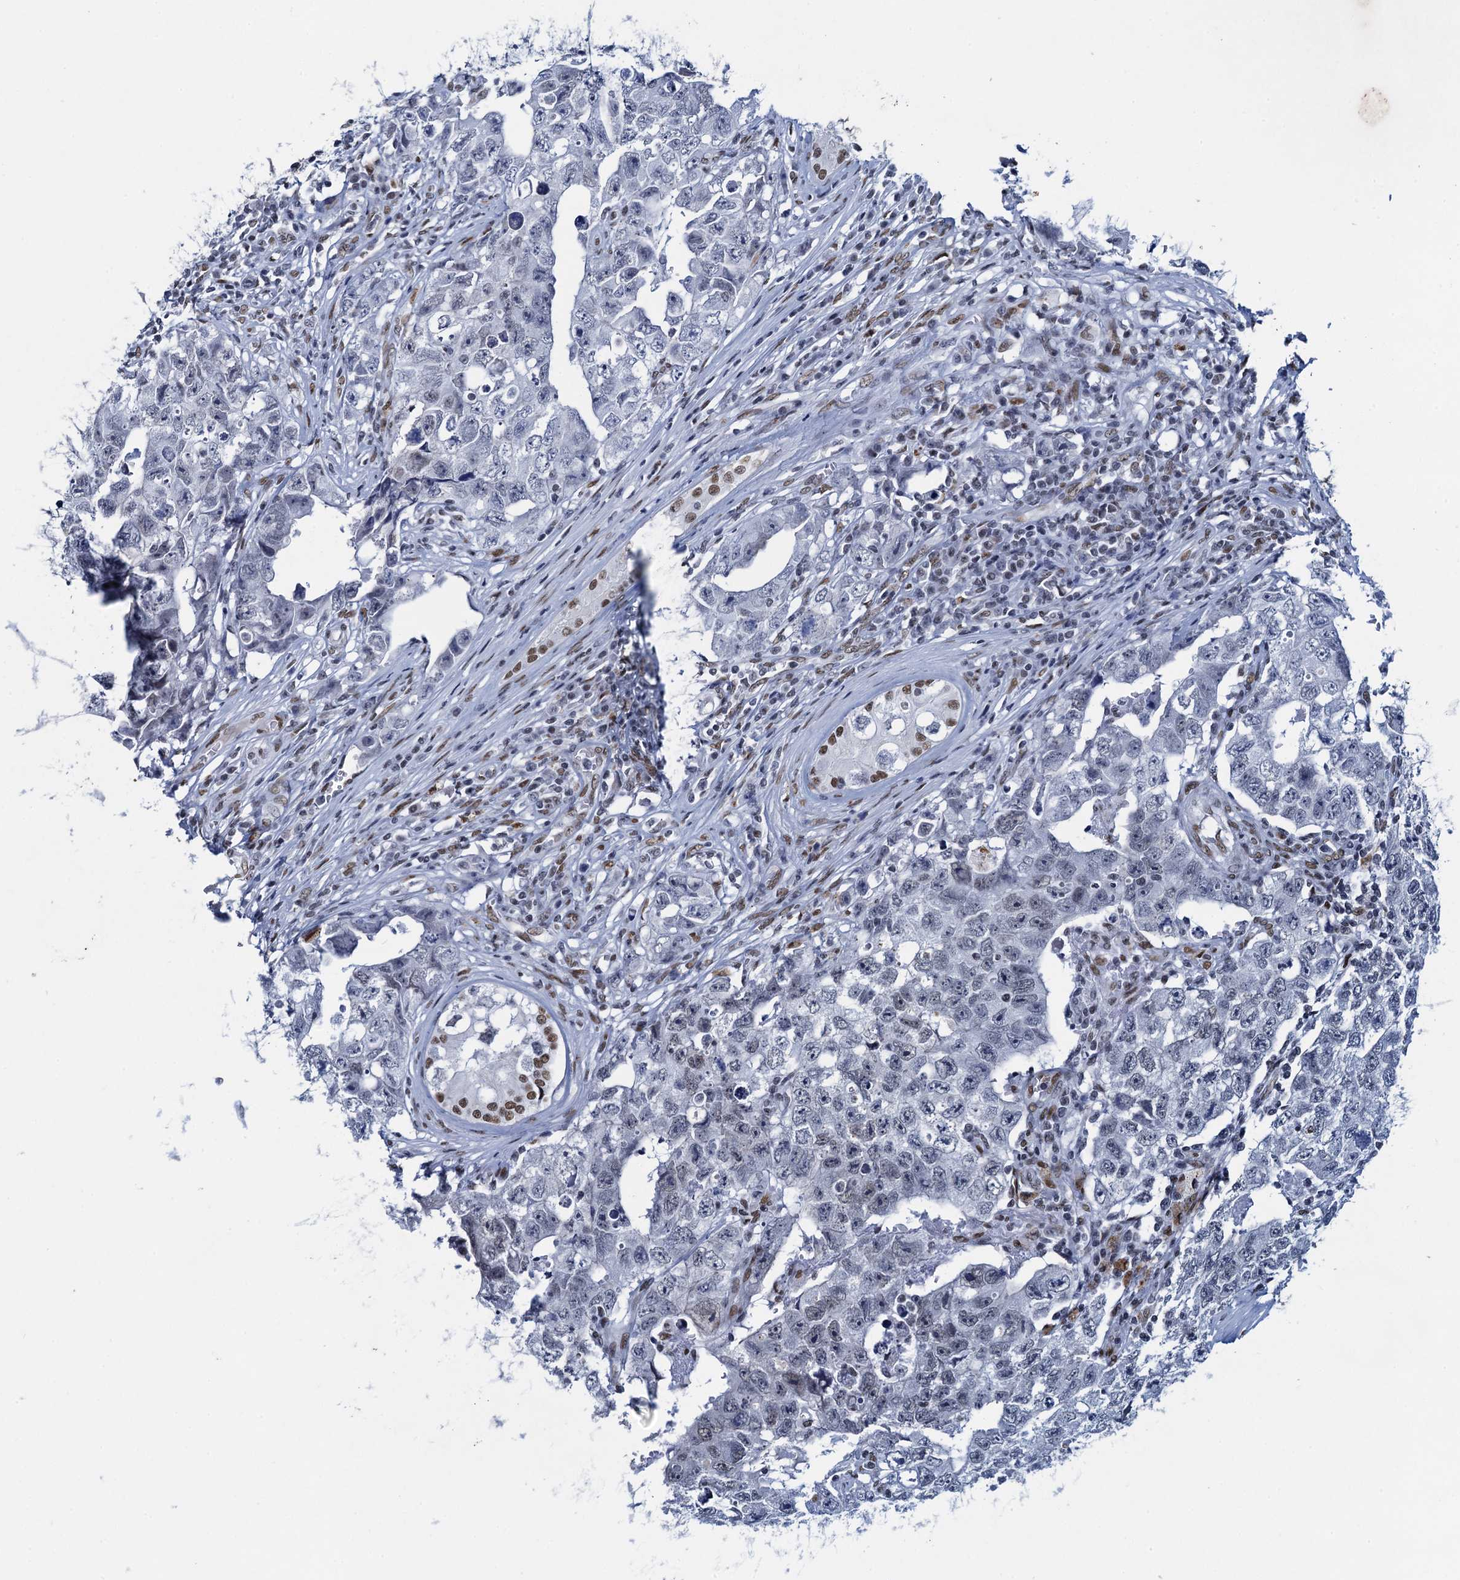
{"staining": {"intensity": "negative", "quantity": "none", "location": "none"}, "tissue": "testis cancer", "cell_type": "Tumor cells", "image_type": "cancer", "snomed": [{"axis": "morphology", "description": "Carcinoma, Embryonal, NOS"}, {"axis": "topography", "description": "Testis"}], "caption": "Testis embryonal carcinoma was stained to show a protein in brown. There is no significant expression in tumor cells.", "gene": "HNRNPUL2", "patient": {"sex": "male", "age": 17}}